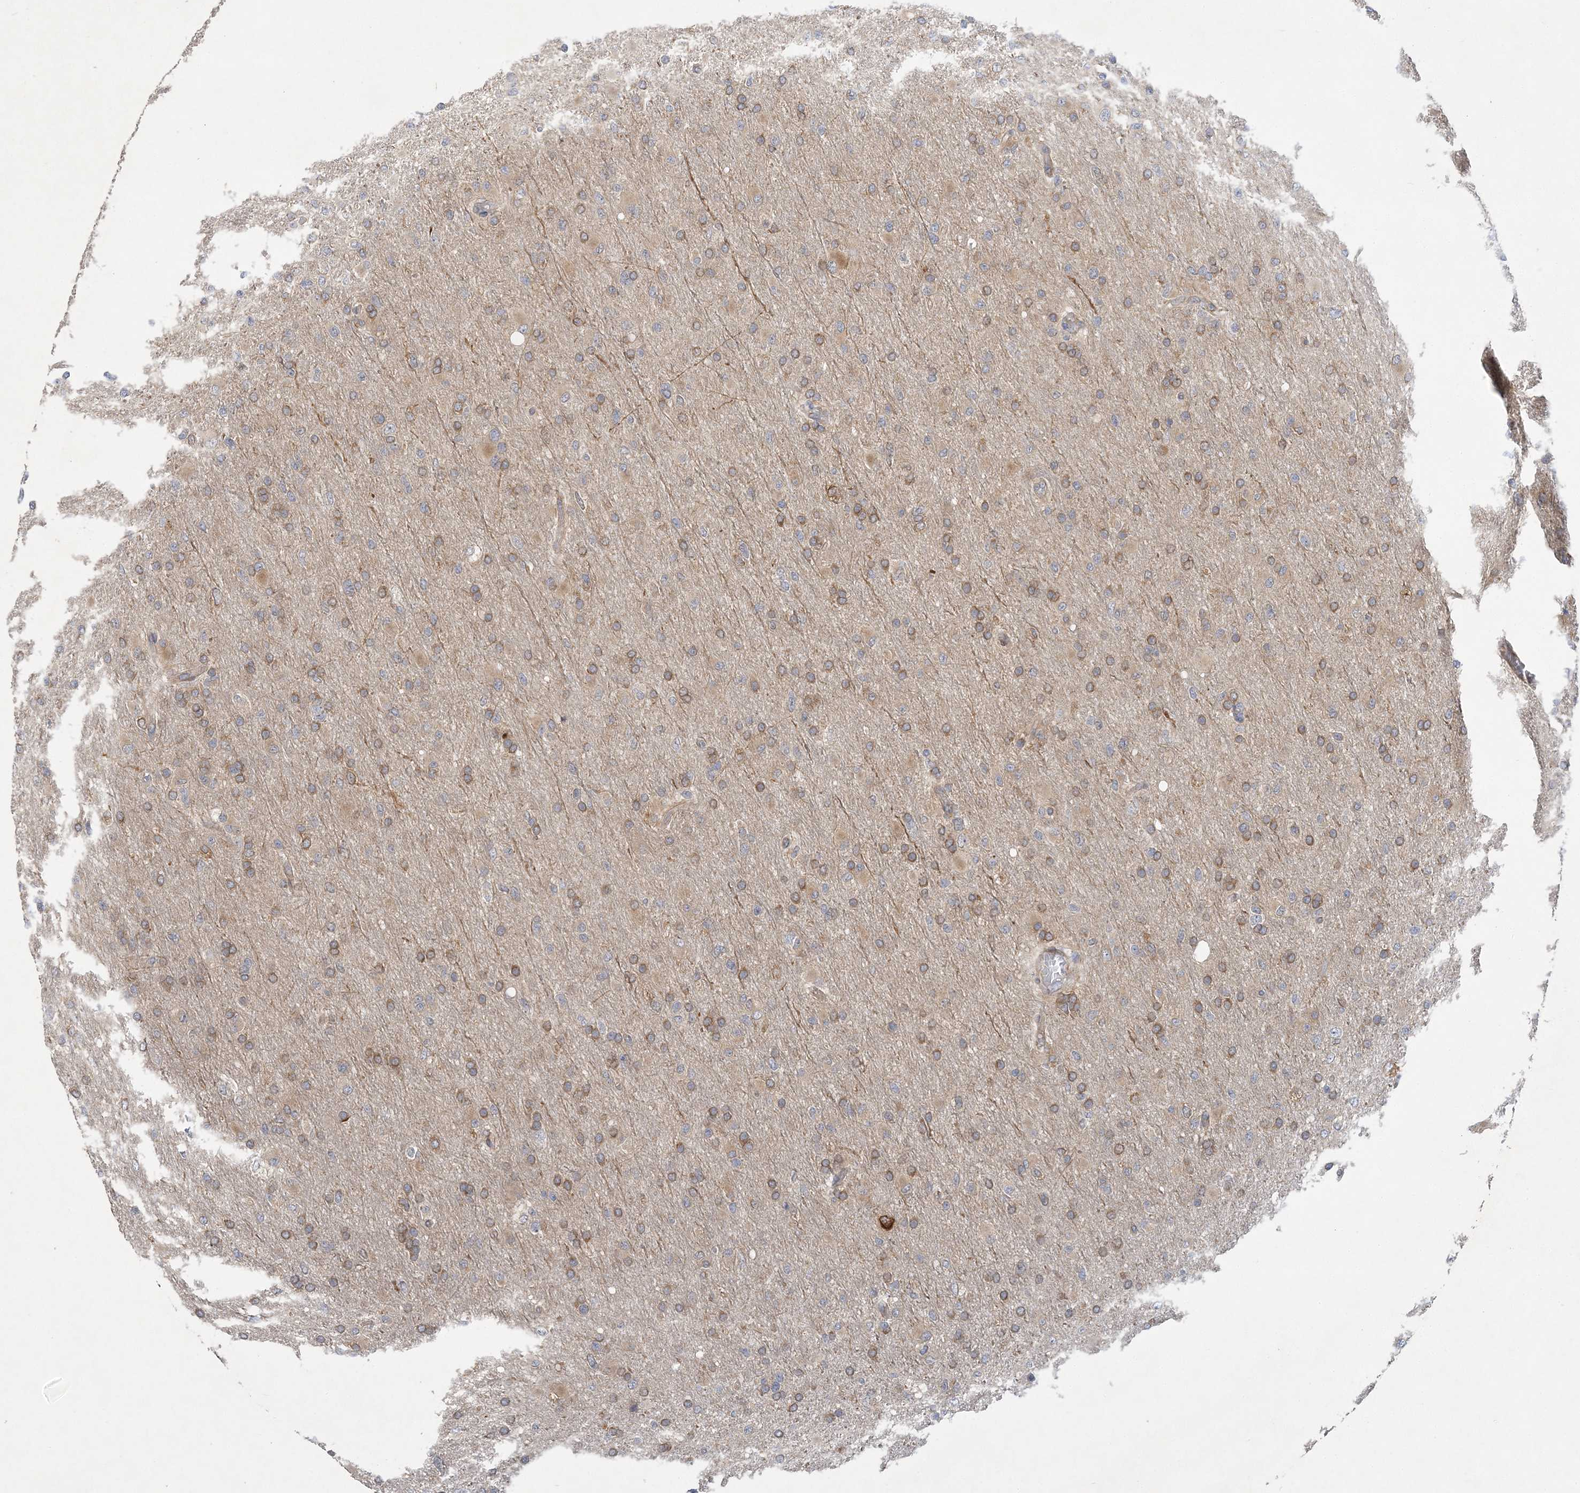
{"staining": {"intensity": "weak", "quantity": "25%-75%", "location": "cytoplasmic/membranous"}, "tissue": "glioma", "cell_type": "Tumor cells", "image_type": "cancer", "snomed": [{"axis": "morphology", "description": "Glioma, malignant, High grade"}, {"axis": "topography", "description": "Cerebral cortex"}], "caption": "High-power microscopy captured an immunohistochemistry (IHC) image of glioma, revealing weak cytoplasmic/membranous staining in about 25%-75% of tumor cells.", "gene": "MAP4K5", "patient": {"sex": "female", "age": 36}}